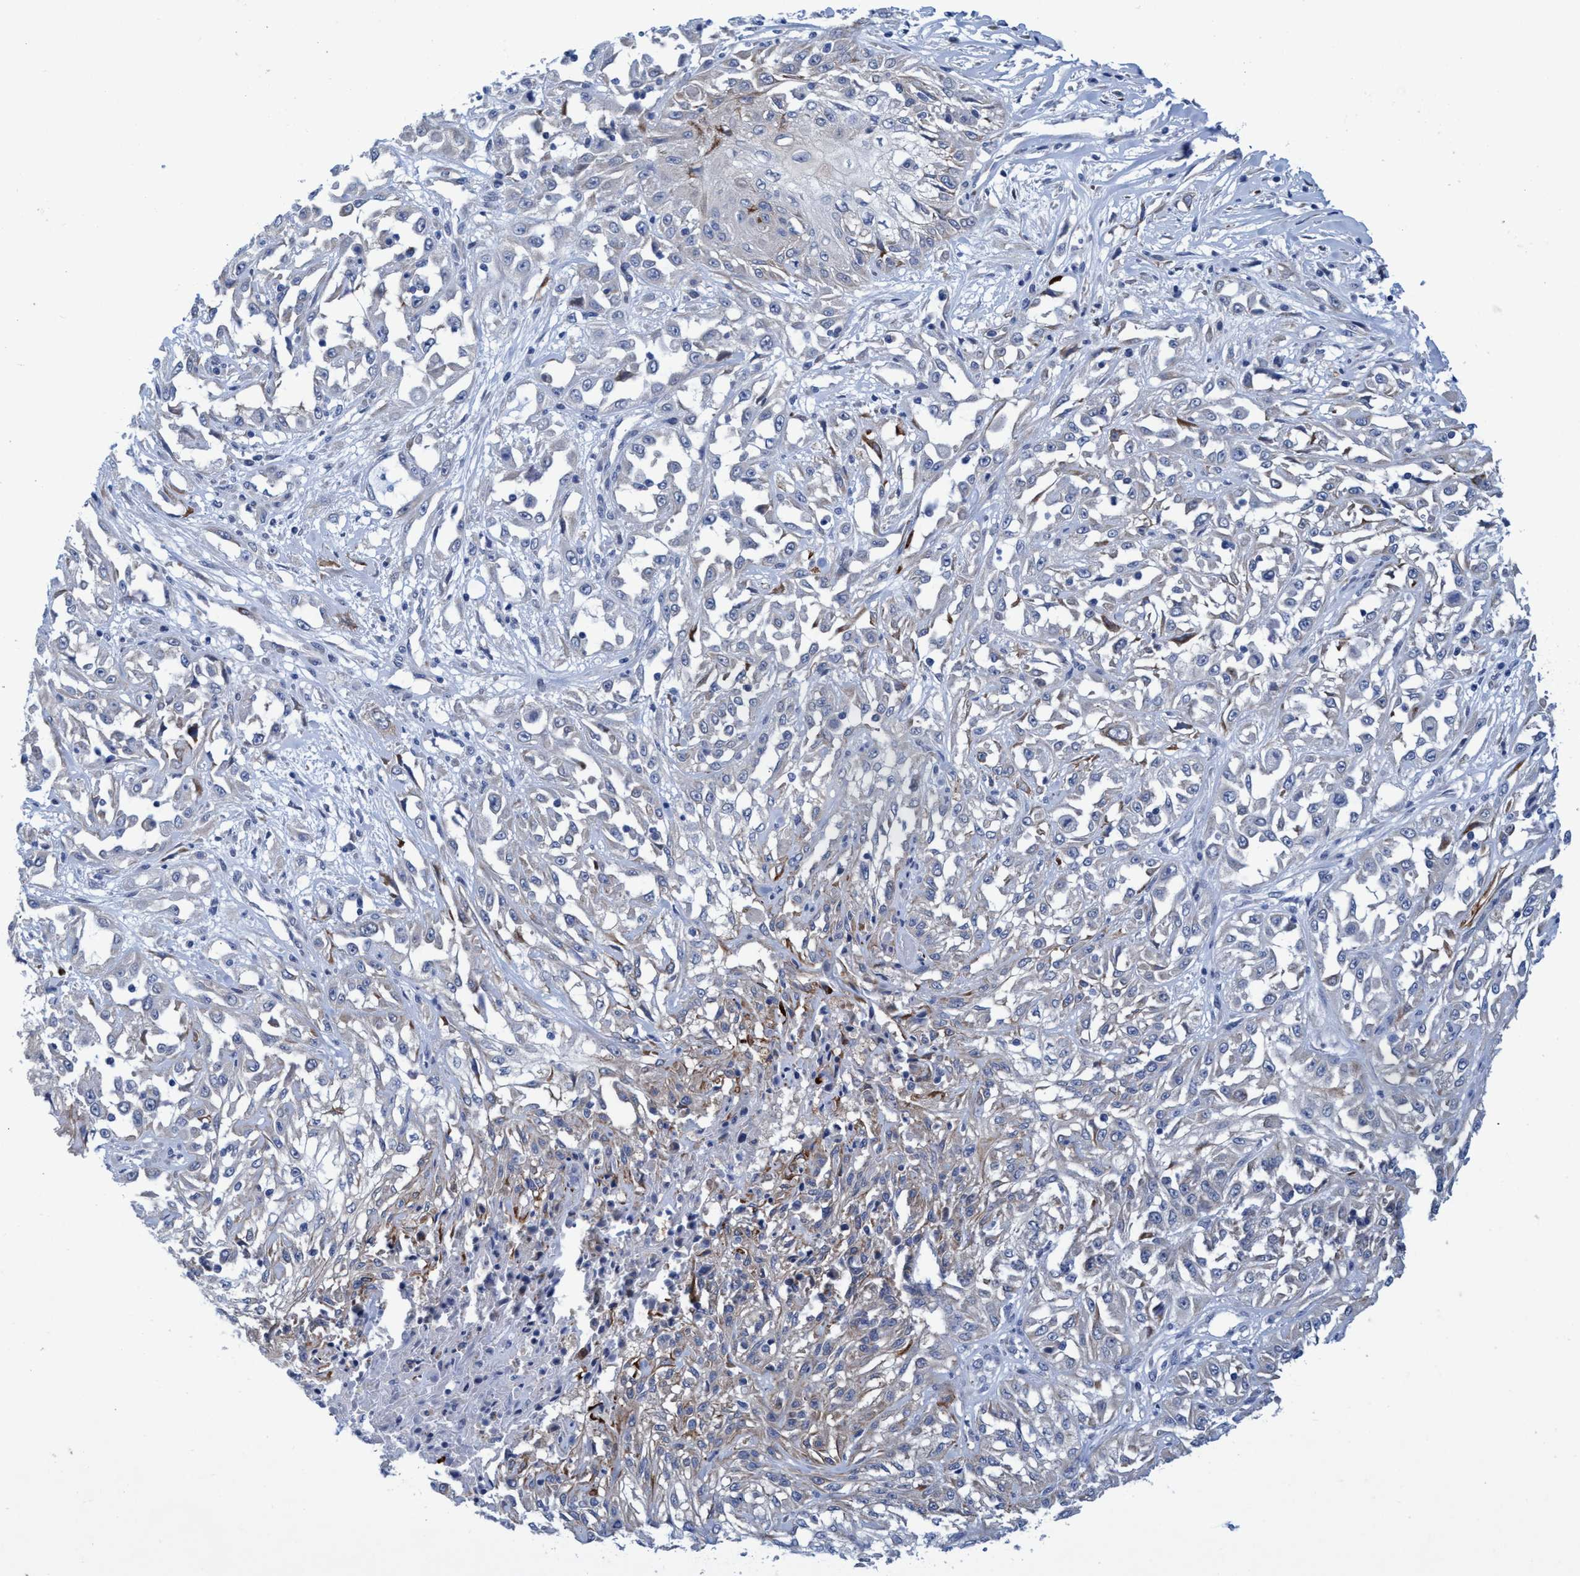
{"staining": {"intensity": "weak", "quantity": "<25%", "location": "cytoplasmic/membranous"}, "tissue": "skin cancer", "cell_type": "Tumor cells", "image_type": "cancer", "snomed": [{"axis": "morphology", "description": "Squamous cell carcinoma, NOS"}, {"axis": "morphology", "description": "Squamous cell carcinoma, metastatic, NOS"}, {"axis": "topography", "description": "Skin"}, {"axis": "topography", "description": "Lymph node"}], "caption": "Immunohistochemical staining of skin squamous cell carcinoma displays no significant expression in tumor cells.", "gene": "SLC43A2", "patient": {"sex": "male", "age": 75}}